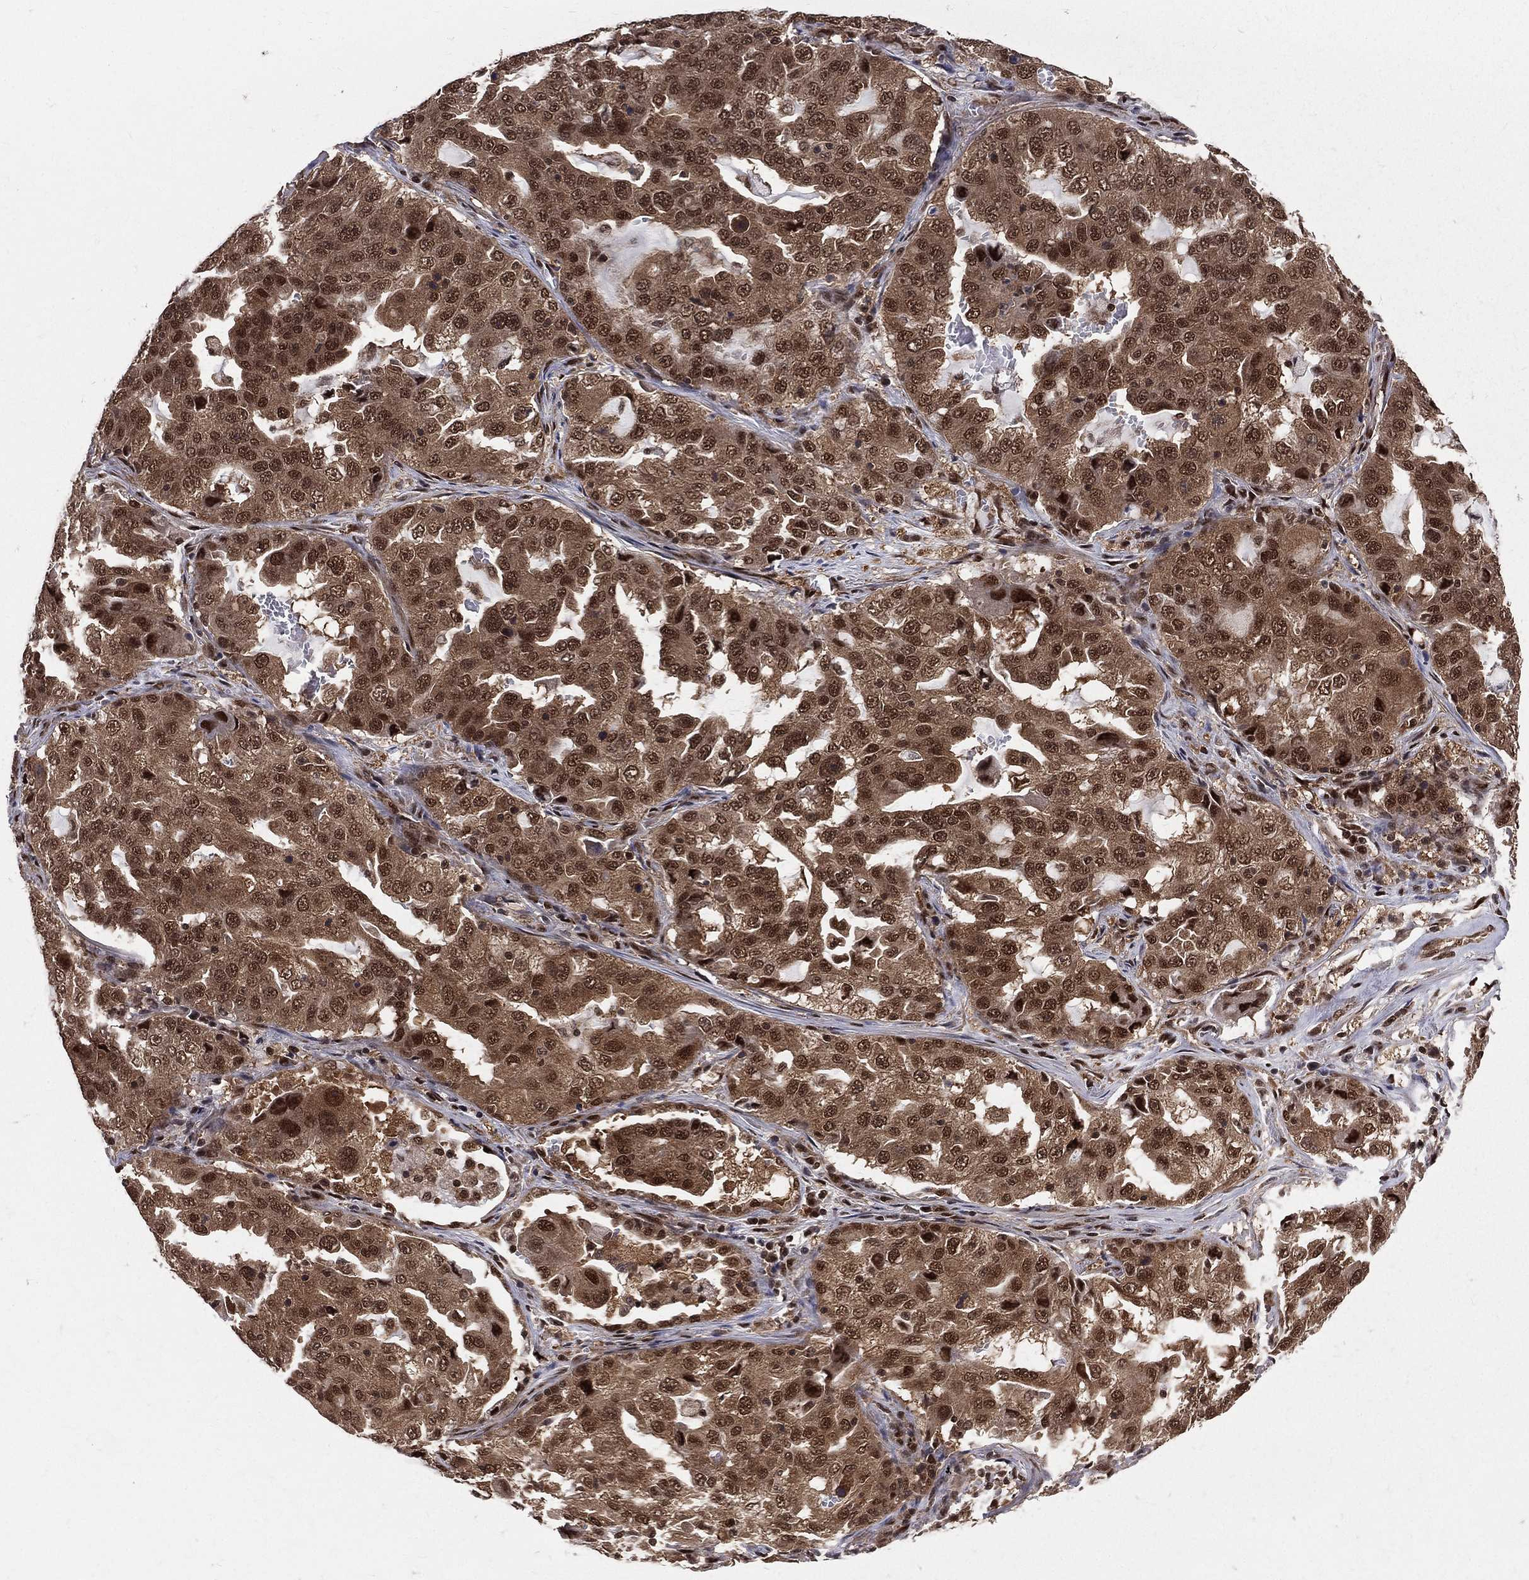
{"staining": {"intensity": "moderate", "quantity": ">75%", "location": "cytoplasmic/membranous,nuclear"}, "tissue": "lung cancer", "cell_type": "Tumor cells", "image_type": "cancer", "snomed": [{"axis": "morphology", "description": "Adenocarcinoma, NOS"}, {"axis": "topography", "description": "Lung"}], "caption": "High-power microscopy captured an immunohistochemistry (IHC) histopathology image of lung adenocarcinoma, revealing moderate cytoplasmic/membranous and nuclear staining in about >75% of tumor cells.", "gene": "COPS4", "patient": {"sex": "female", "age": 61}}